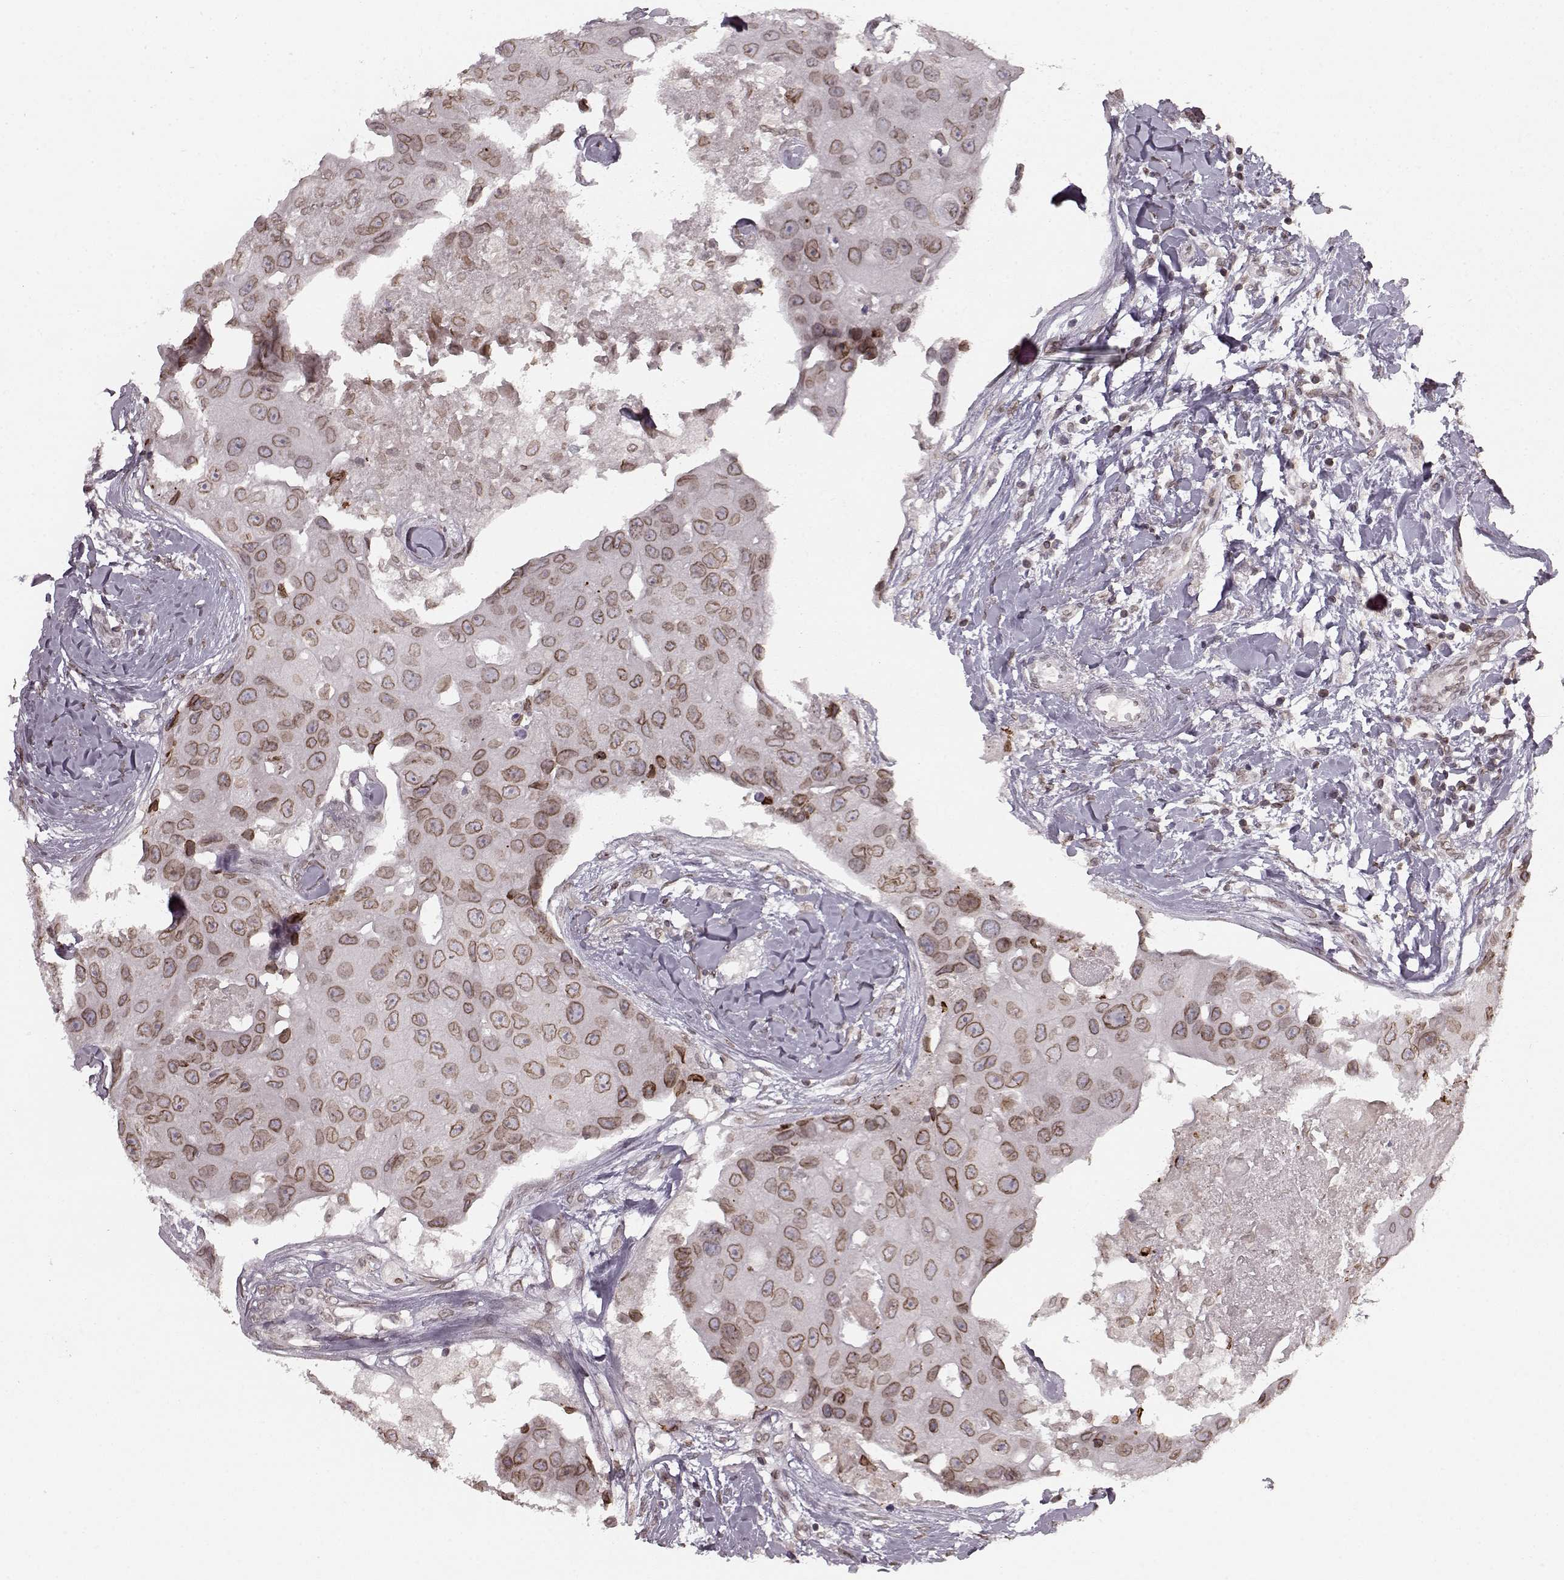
{"staining": {"intensity": "moderate", "quantity": ">75%", "location": "cytoplasmic/membranous,nuclear"}, "tissue": "breast cancer", "cell_type": "Tumor cells", "image_type": "cancer", "snomed": [{"axis": "morphology", "description": "Duct carcinoma"}, {"axis": "topography", "description": "Breast"}], "caption": "Protein expression analysis of invasive ductal carcinoma (breast) demonstrates moderate cytoplasmic/membranous and nuclear expression in about >75% of tumor cells.", "gene": "DCAF12", "patient": {"sex": "female", "age": 43}}